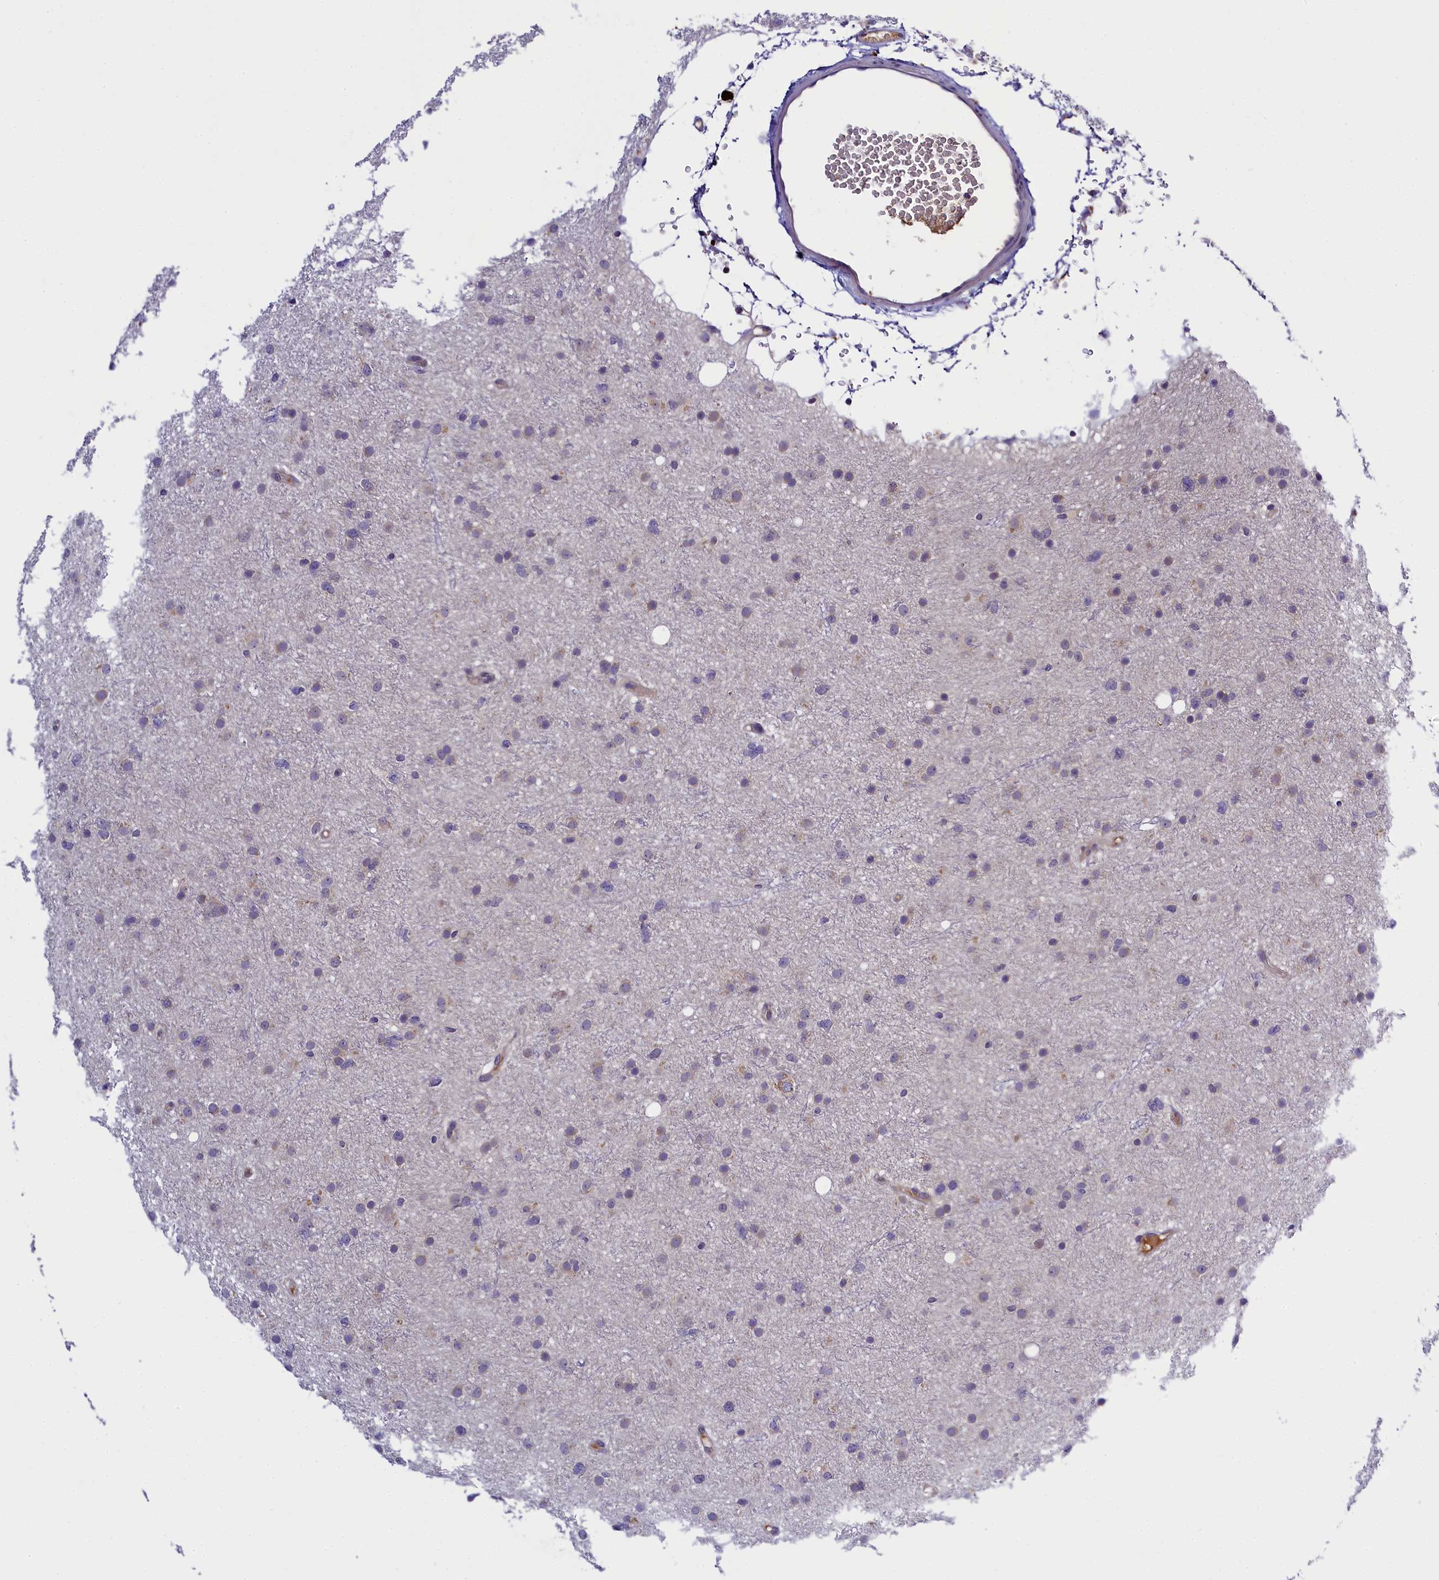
{"staining": {"intensity": "weak", "quantity": "<25%", "location": "cytoplasmic/membranous"}, "tissue": "glioma", "cell_type": "Tumor cells", "image_type": "cancer", "snomed": [{"axis": "morphology", "description": "Glioma, malignant, Low grade"}, {"axis": "topography", "description": "Cerebral cortex"}], "caption": "Image shows no significant protein expression in tumor cells of malignant glioma (low-grade). (Immunohistochemistry (ihc), brightfield microscopy, high magnification).", "gene": "ENKD1", "patient": {"sex": "female", "age": 39}}